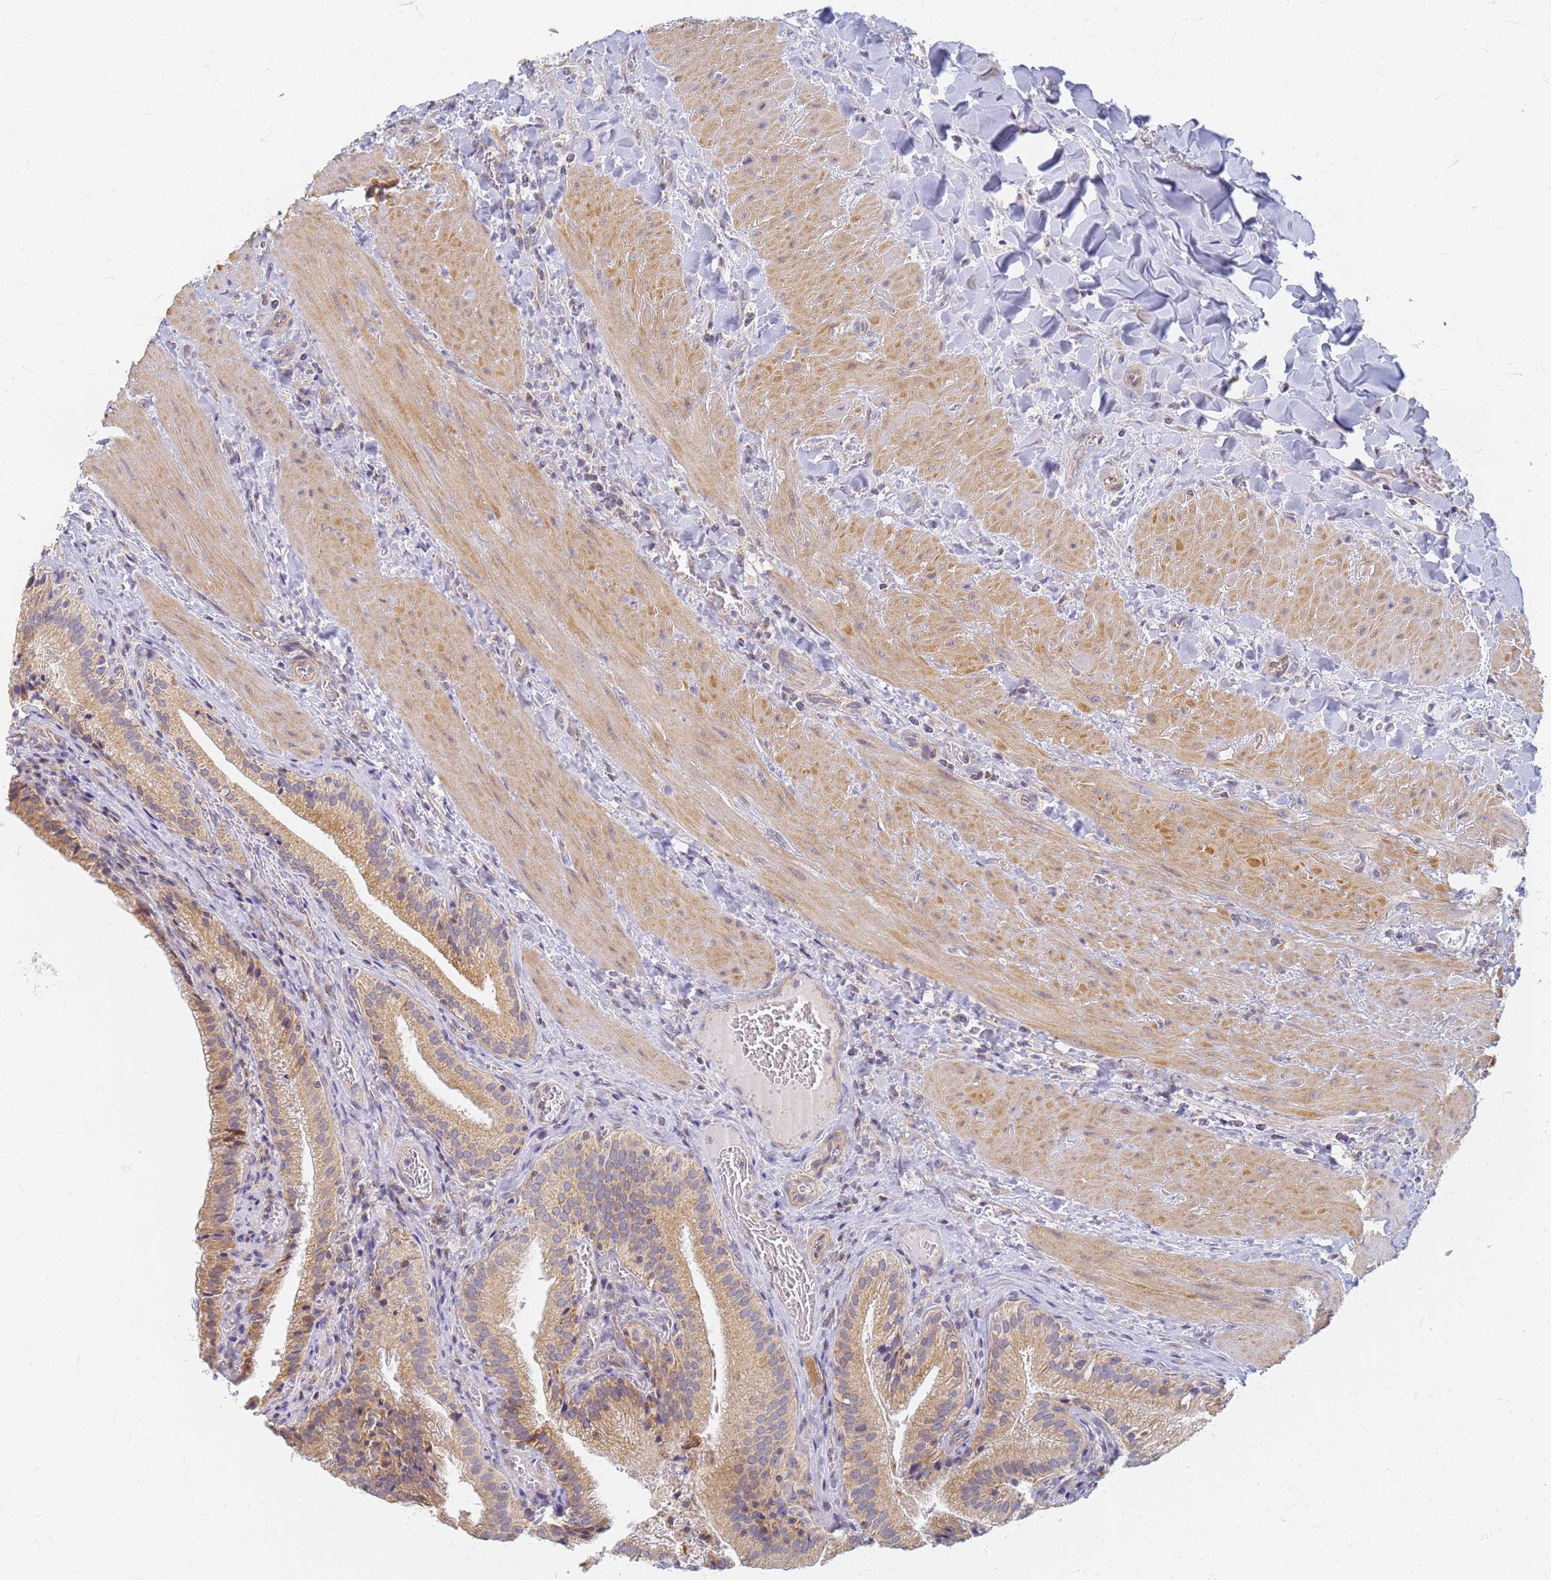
{"staining": {"intensity": "weak", "quantity": ">75%", "location": "cytoplasmic/membranous"}, "tissue": "gallbladder", "cell_type": "Glandular cells", "image_type": "normal", "snomed": [{"axis": "morphology", "description": "Normal tissue, NOS"}, {"axis": "topography", "description": "Gallbladder"}], "caption": "Gallbladder stained with immunohistochemistry (IHC) exhibits weak cytoplasmic/membranous positivity in approximately >75% of glandular cells.", "gene": "UTP23", "patient": {"sex": "male", "age": 24}}